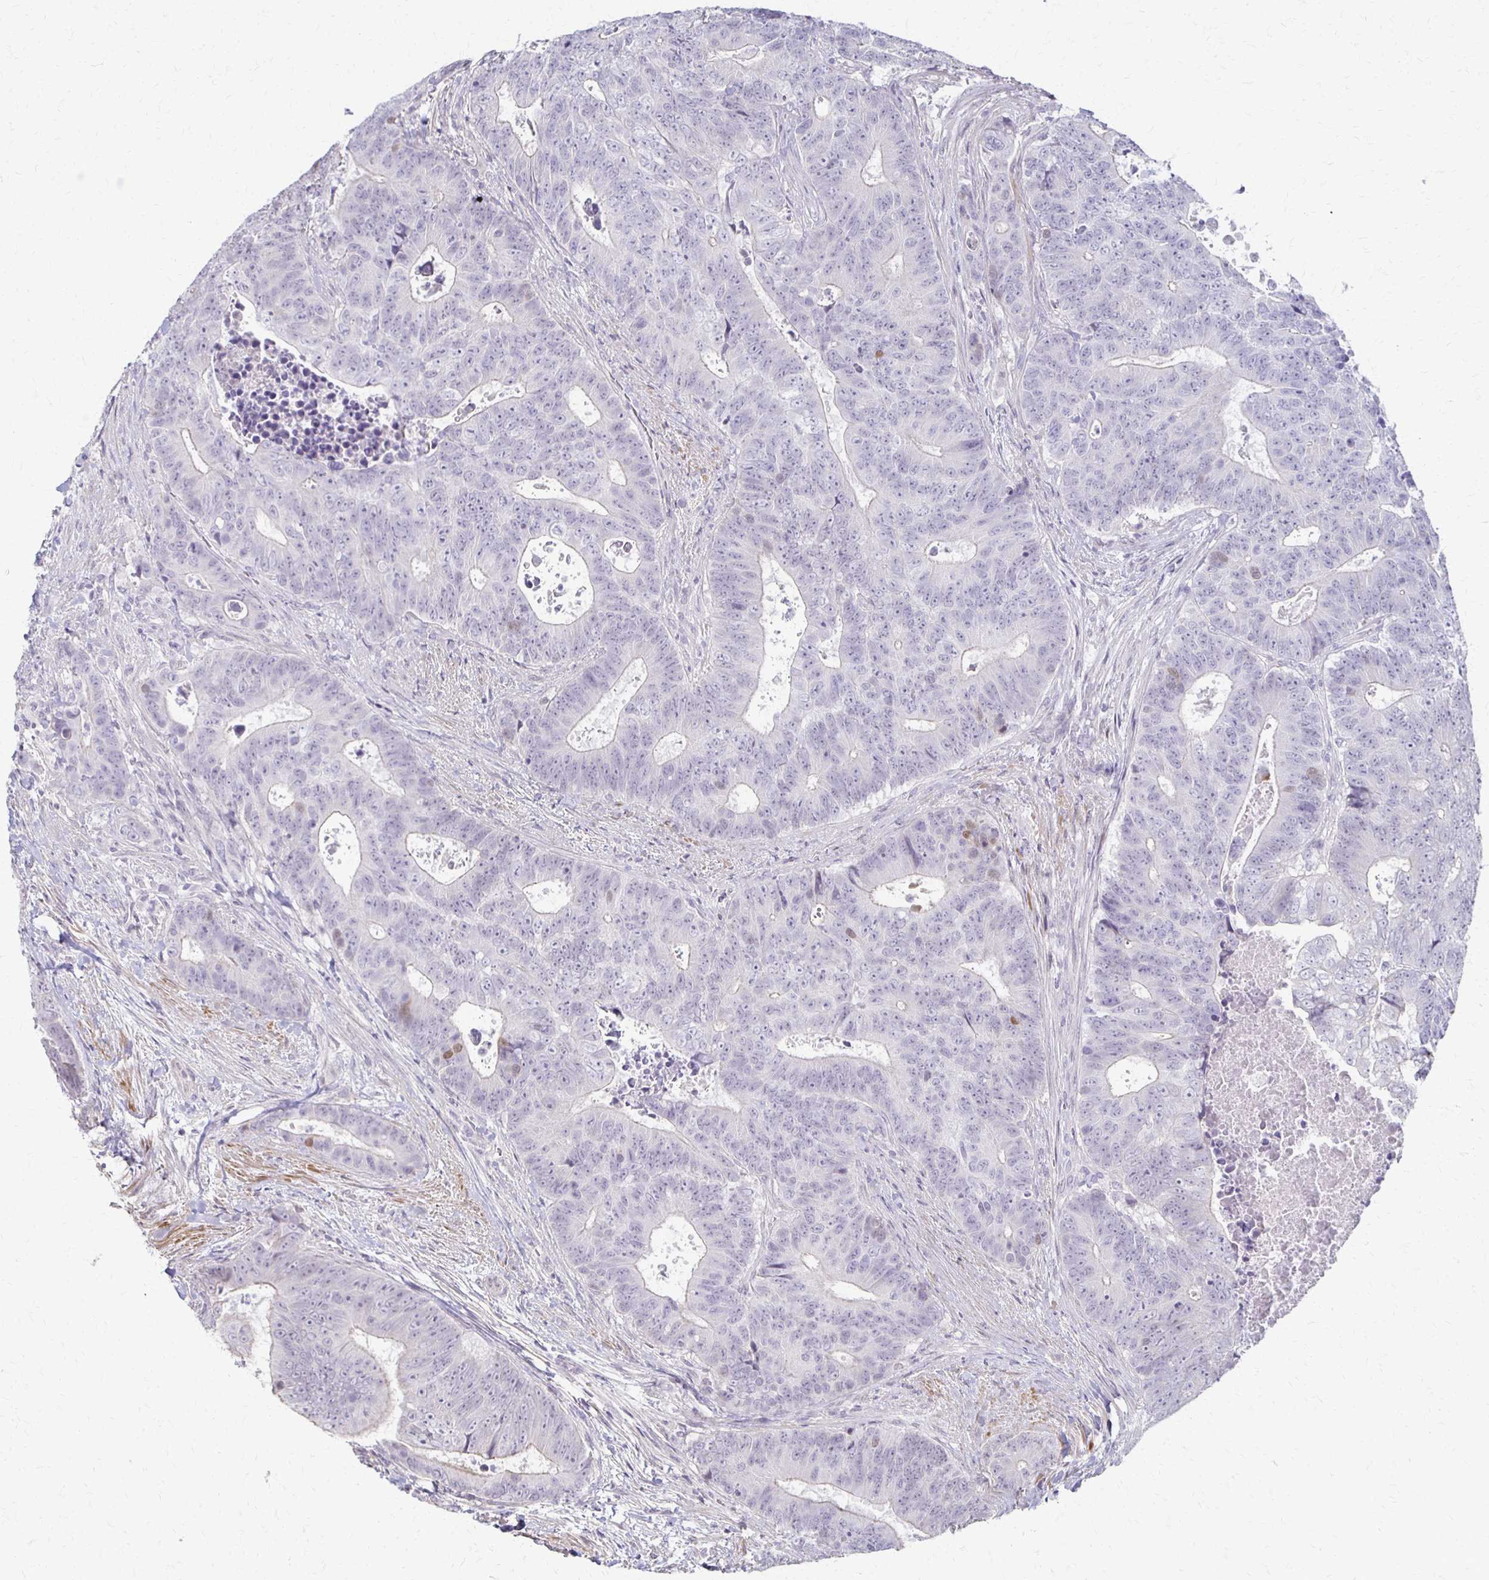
{"staining": {"intensity": "negative", "quantity": "none", "location": "none"}, "tissue": "colorectal cancer", "cell_type": "Tumor cells", "image_type": "cancer", "snomed": [{"axis": "morphology", "description": "Adenocarcinoma, NOS"}, {"axis": "topography", "description": "Colon"}], "caption": "High power microscopy photomicrograph of an immunohistochemistry histopathology image of adenocarcinoma (colorectal), revealing no significant expression in tumor cells.", "gene": "FOXO4", "patient": {"sex": "female", "age": 48}}